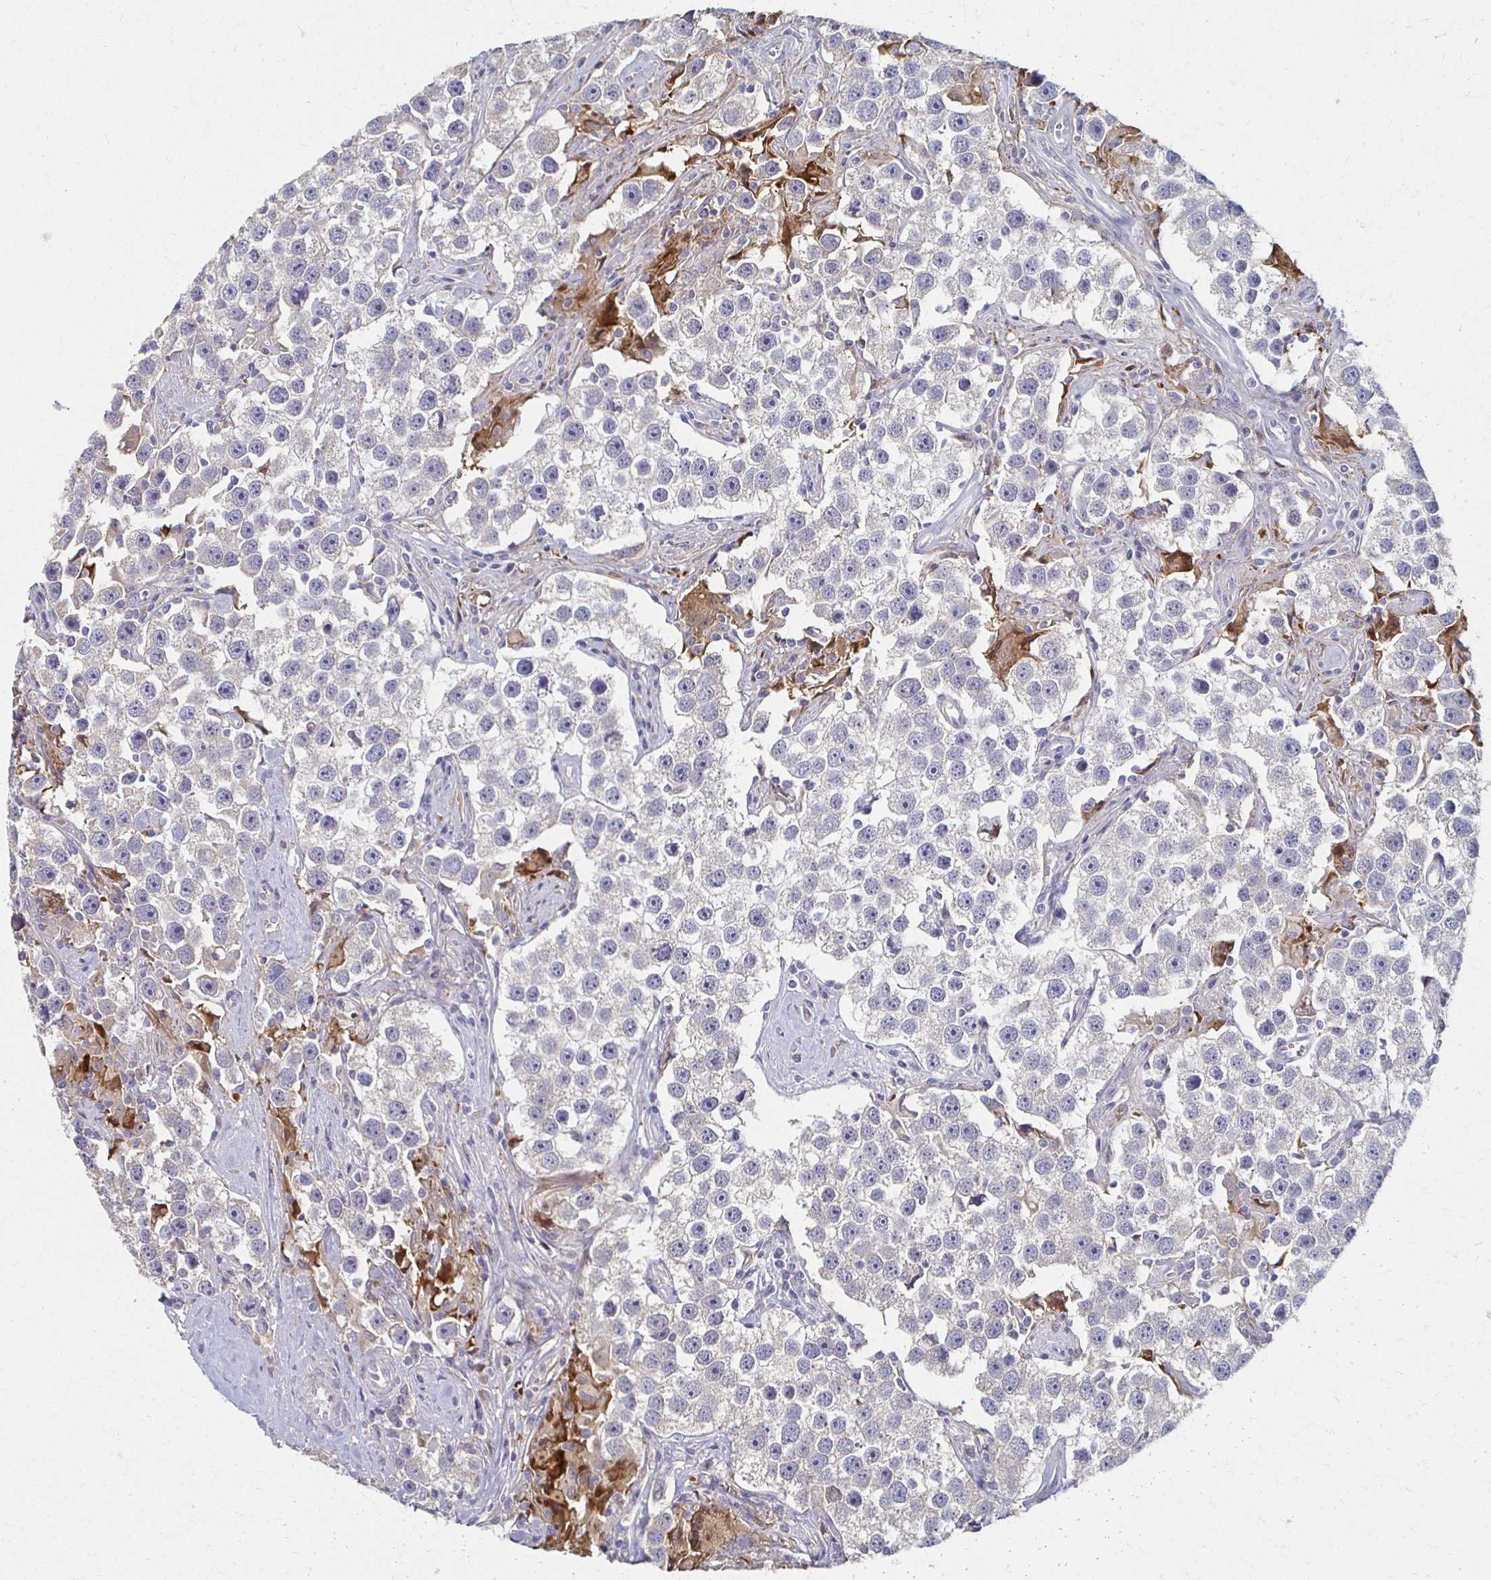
{"staining": {"intensity": "weak", "quantity": "25%-75%", "location": "cytoplasmic/membranous"}, "tissue": "testis cancer", "cell_type": "Tumor cells", "image_type": "cancer", "snomed": [{"axis": "morphology", "description": "Seminoma, NOS"}, {"axis": "topography", "description": "Testis"}], "caption": "Protein expression analysis of testis seminoma exhibits weak cytoplasmic/membranous staining in approximately 25%-75% of tumor cells.", "gene": "CX3CR1", "patient": {"sex": "male", "age": 49}}